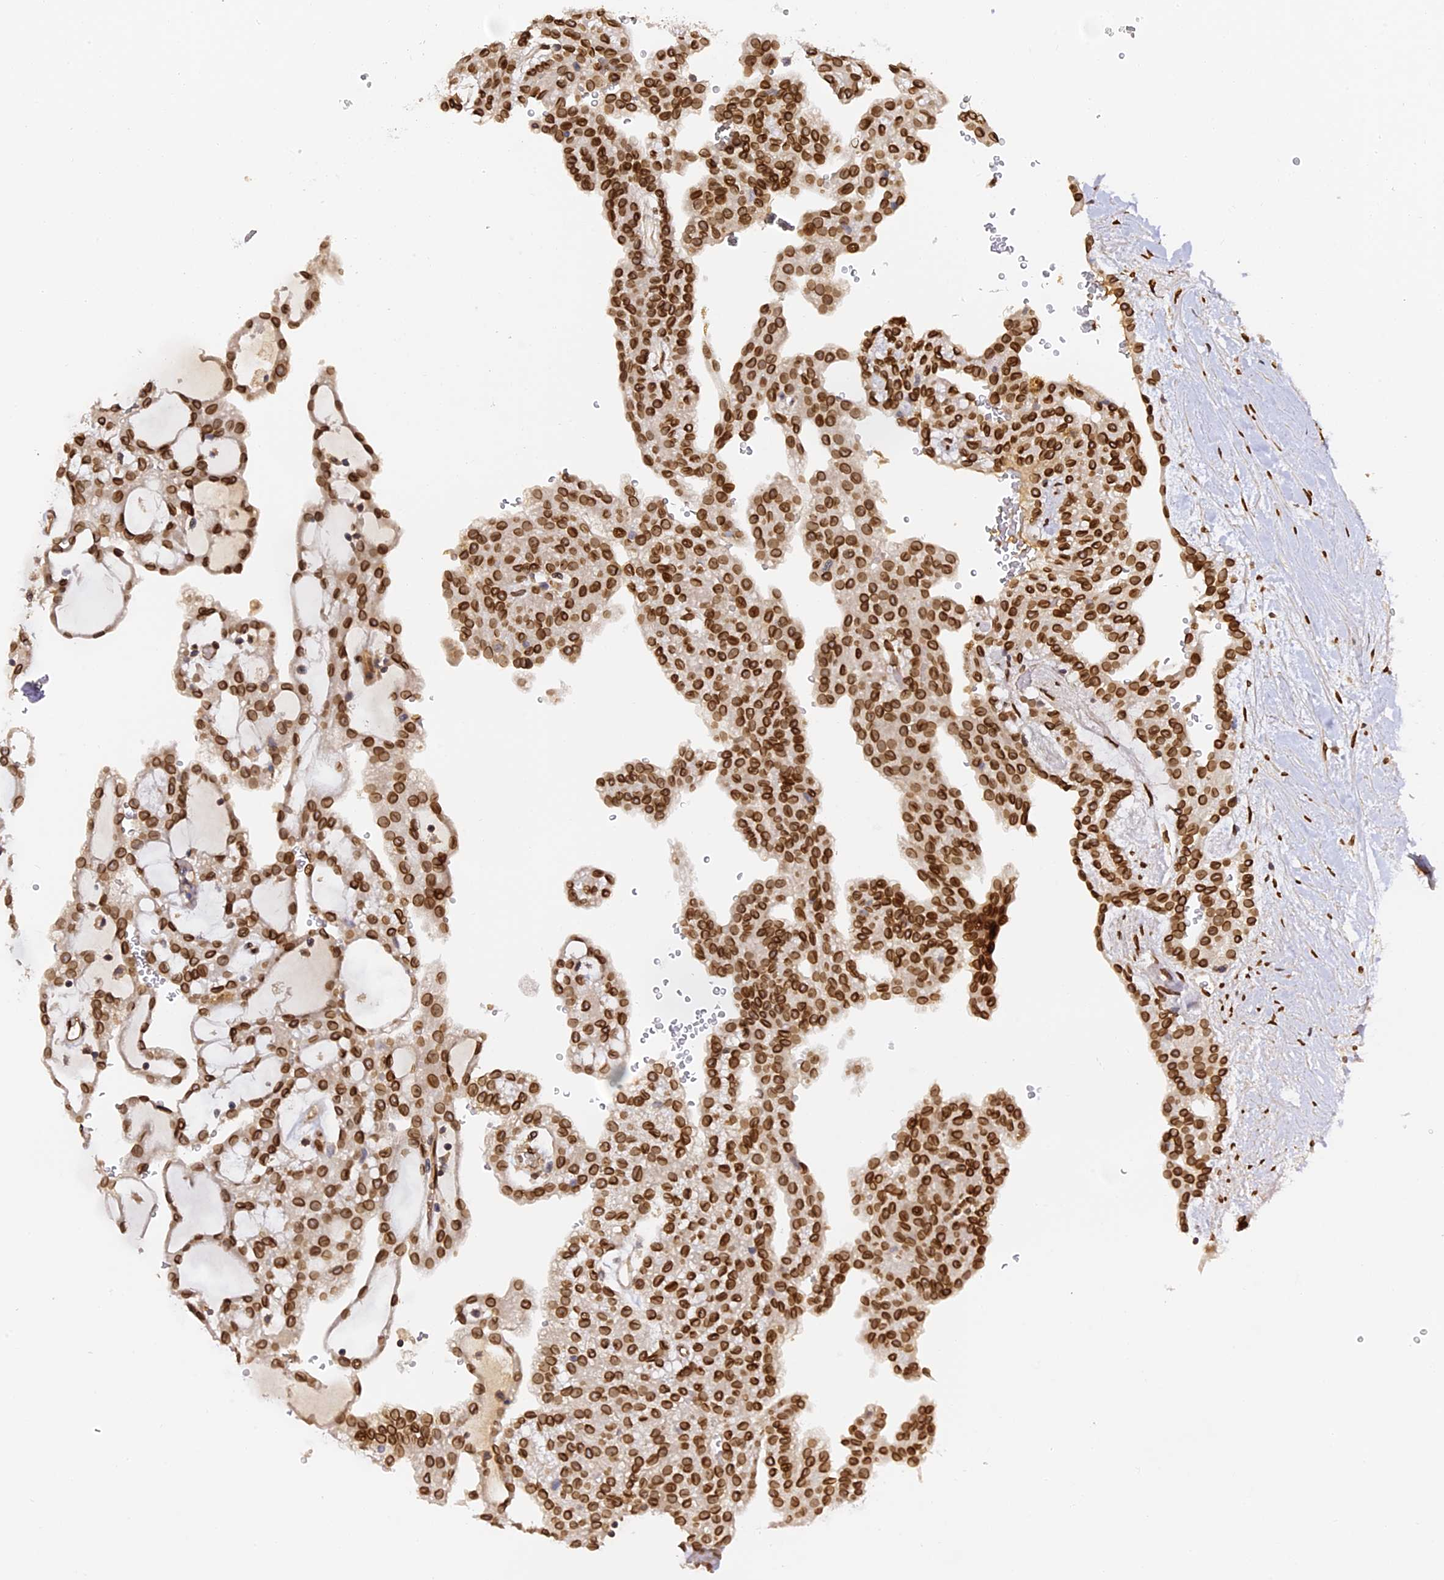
{"staining": {"intensity": "strong", "quantity": ">75%", "location": "cytoplasmic/membranous,nuclear"}, "tissue": "renal cancer", "cell_type": "Tumor cells", "image_type": "cancer", "snomed": [{"axis": "morphology", "description": "Adenocarcinoma, NOS"}, {"axis": "topography", "description": "Kidney"}], "caption": "A brown stain shows strong cytoplasmic/membranous and nuclear positivity of a protein in renal cancer tumor cells. The staining is performed using DAB brown chromogen to label protein expression. The nuclei are counter-stained blue using hematoxylin.", "gene": "ANAPC5", "patient": {"sex": "male", "age": 63}}